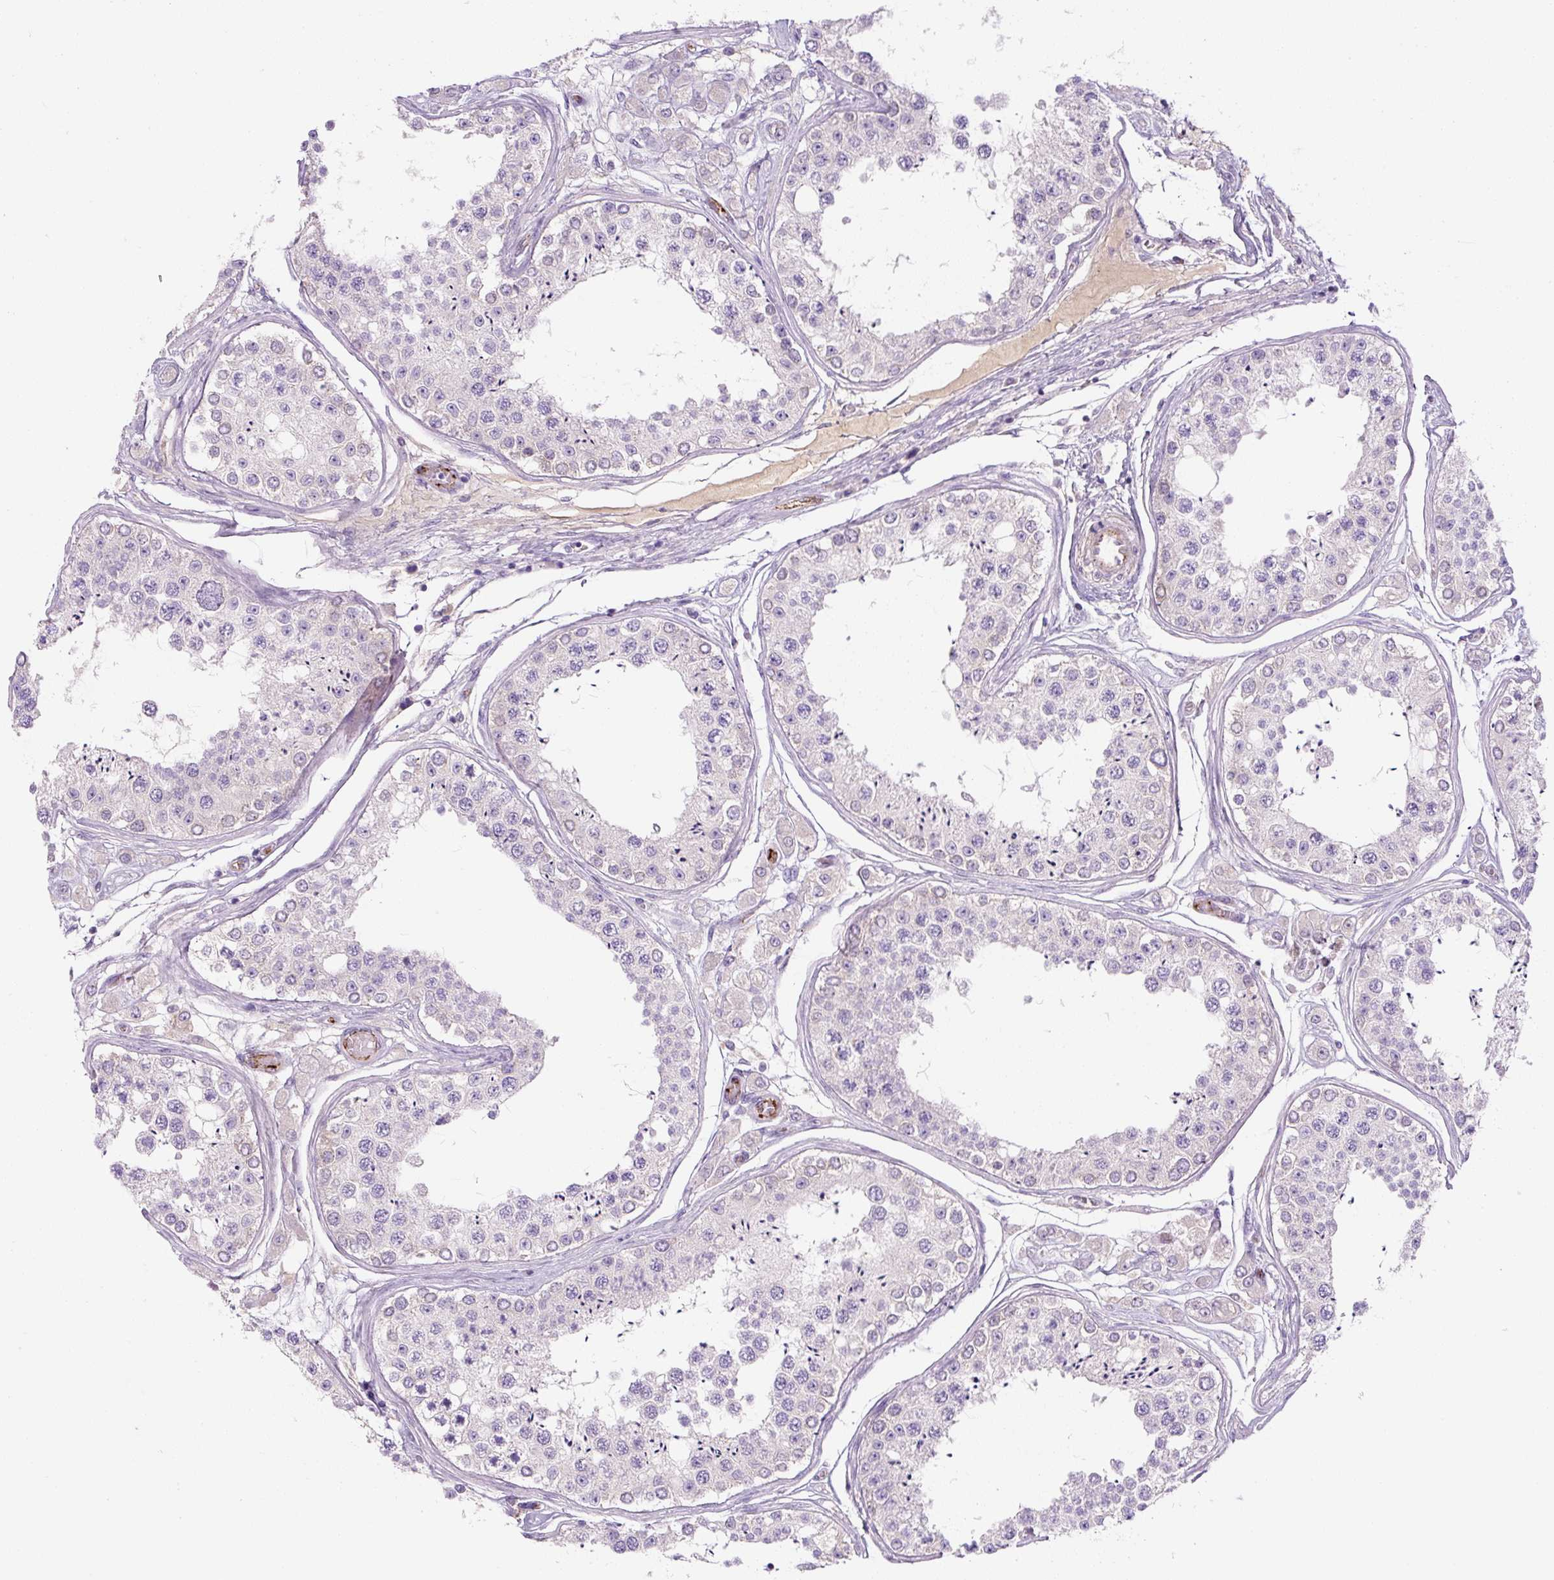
{"staining": {"intensity": "negative", "quantity": "none", "location": "none"}, "tissue": "testis", "cell_type": "Cells in seminiferous ducts", "image_type": "normal", "snomed": [{"axis": "morphology", "description": "Normal tissue, NOS"}, {"axis": "topography", "description": "Testis"}], "caption": "Immunohistochemistry micrograph of unremarkable testis: human testis stained with DAB (3,3'-diaminobenzidine) displays no significant protein staining in cells in seminiferous ducts.", "gene": "RSPO4", "patient": {"sex": "male", "age": 25}}